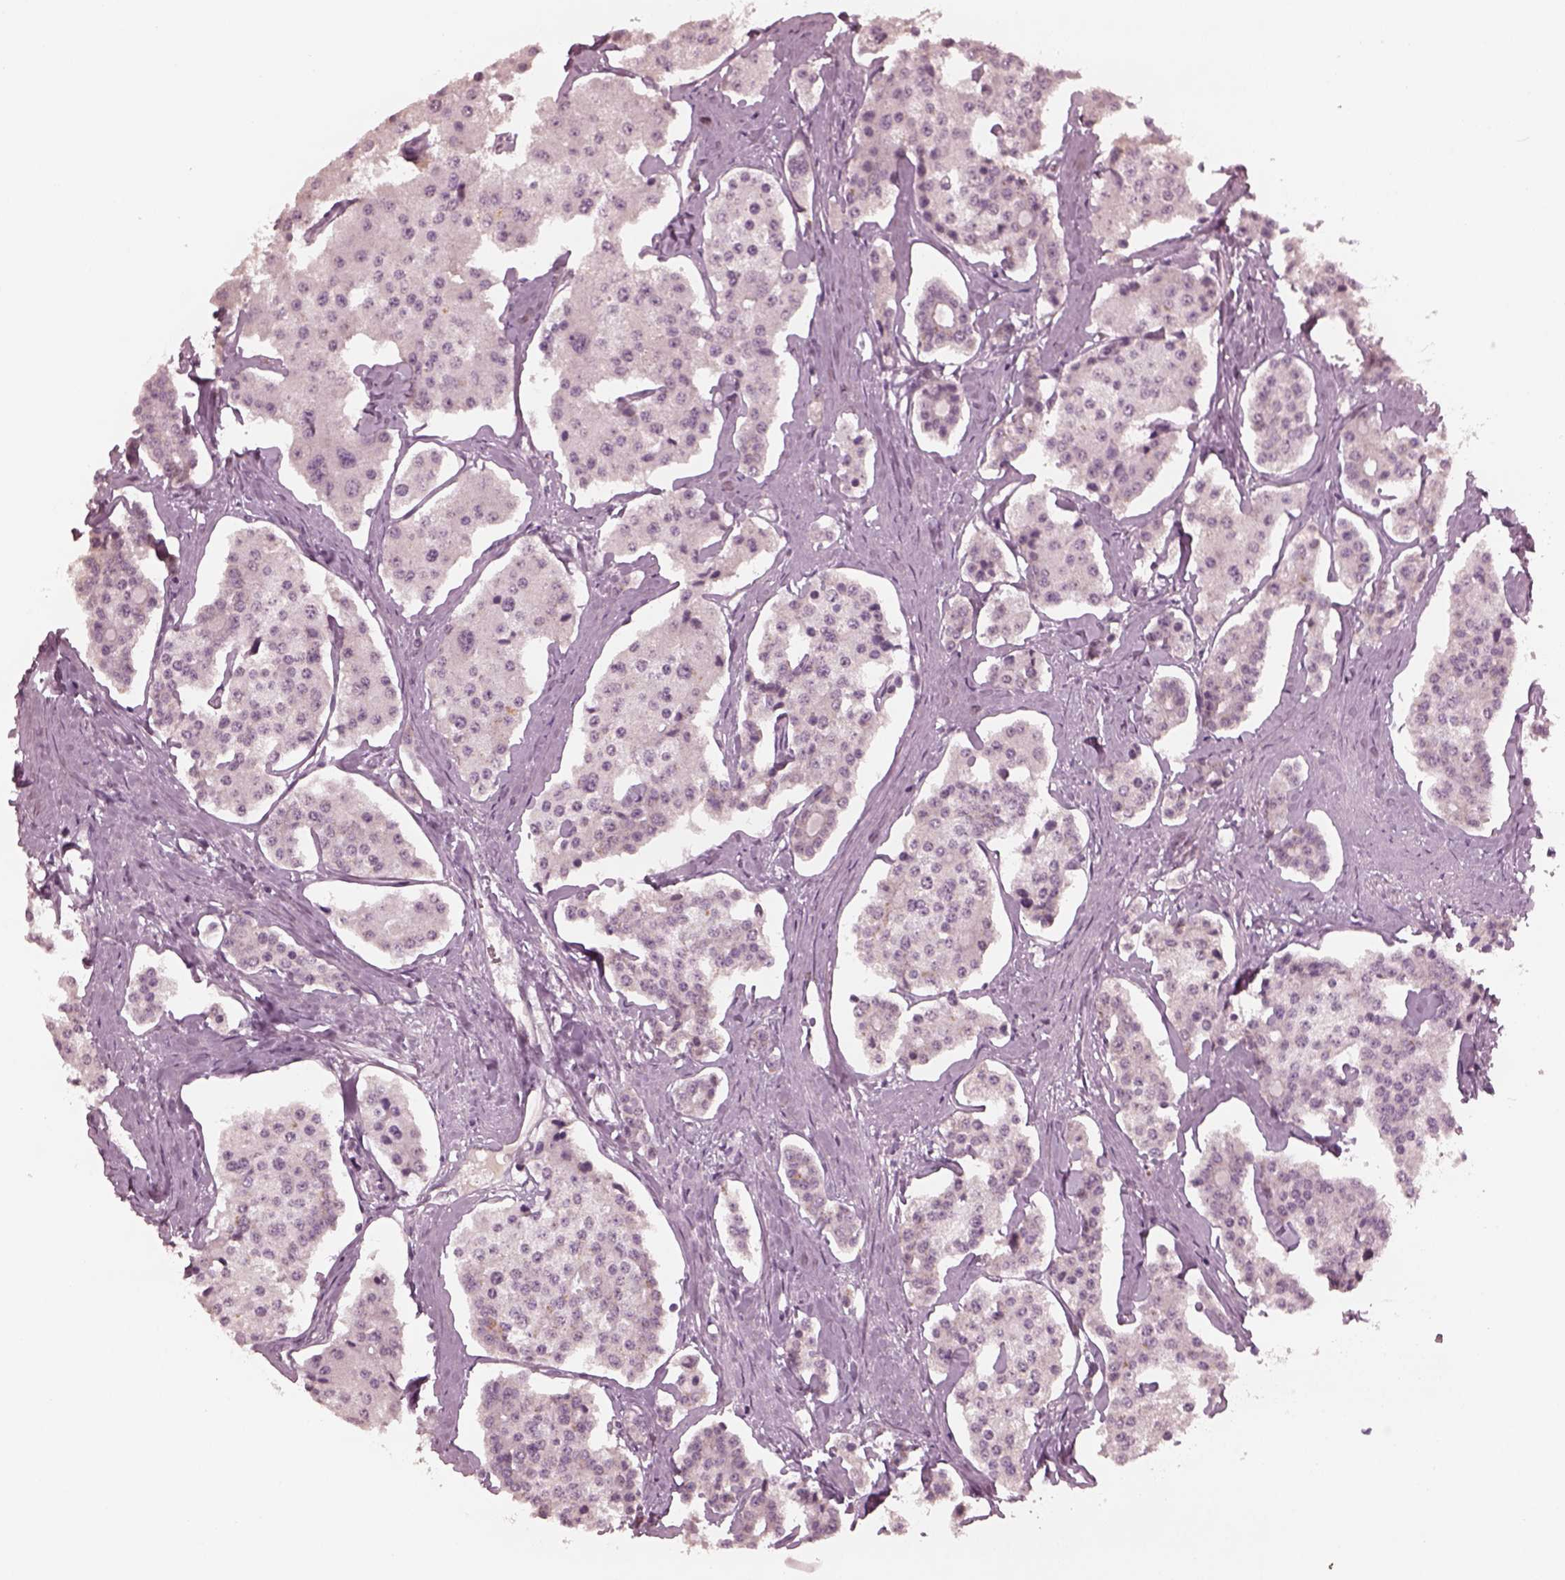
{"staining": {"intensity": "negative", "quantity": "none", "location": "none"}, "tissue": "carcinoid", "cell_type": "Tumor cells", "image_type": "cancer", "snomed": [{"axis": "morphology", "description": "Carcinoid, malignant, NOS"}, {"axis": "topography", "description": "Small intestine"}], "caption": "IHC micrograph of neoplastic tissue: malignant carcinoid stained with DAB (3,3'-diaminobenzidine) demonstrates no significant protein staining in tumor cells.", "gene": "KRT79", "patient": {"sex": "female", "age": 65}}